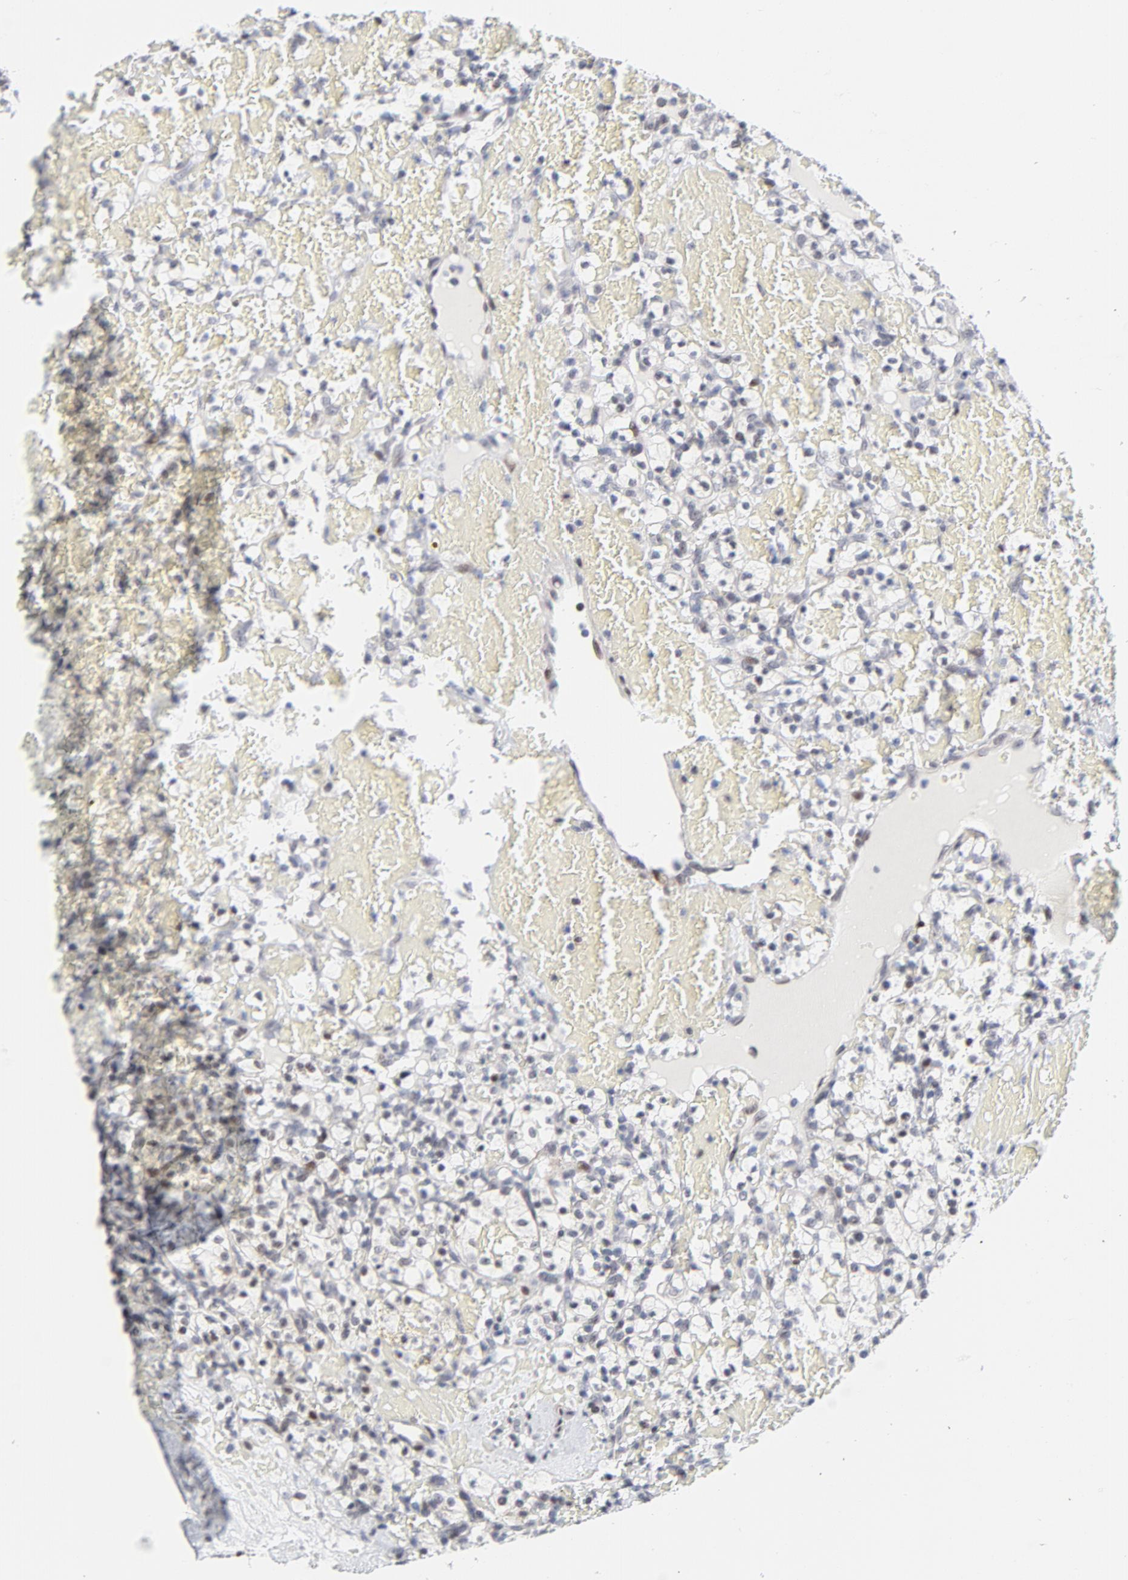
{"staining": {"intensity": "weak", "quantity": "<25%", "location": "nuclear"}, "tissue": "renal cancer", "cell_type": "Tumor cells", "image_type": "cancer", "snomed": [{"axis": "morphology", "description": "Adenocarcinoma, NOS"}, {"axis": "topography", "description": "Kidney"}], "caption": "High magnification brightfield microscopy of renal cancer stained with DAB (3,3'-diaminobenzidine) (brown) and counterstained with hematoxylin (blue): tumor cells show no significant staining.", "gene": "NFIC", "patient": {"sex": "female", "age": 60}}